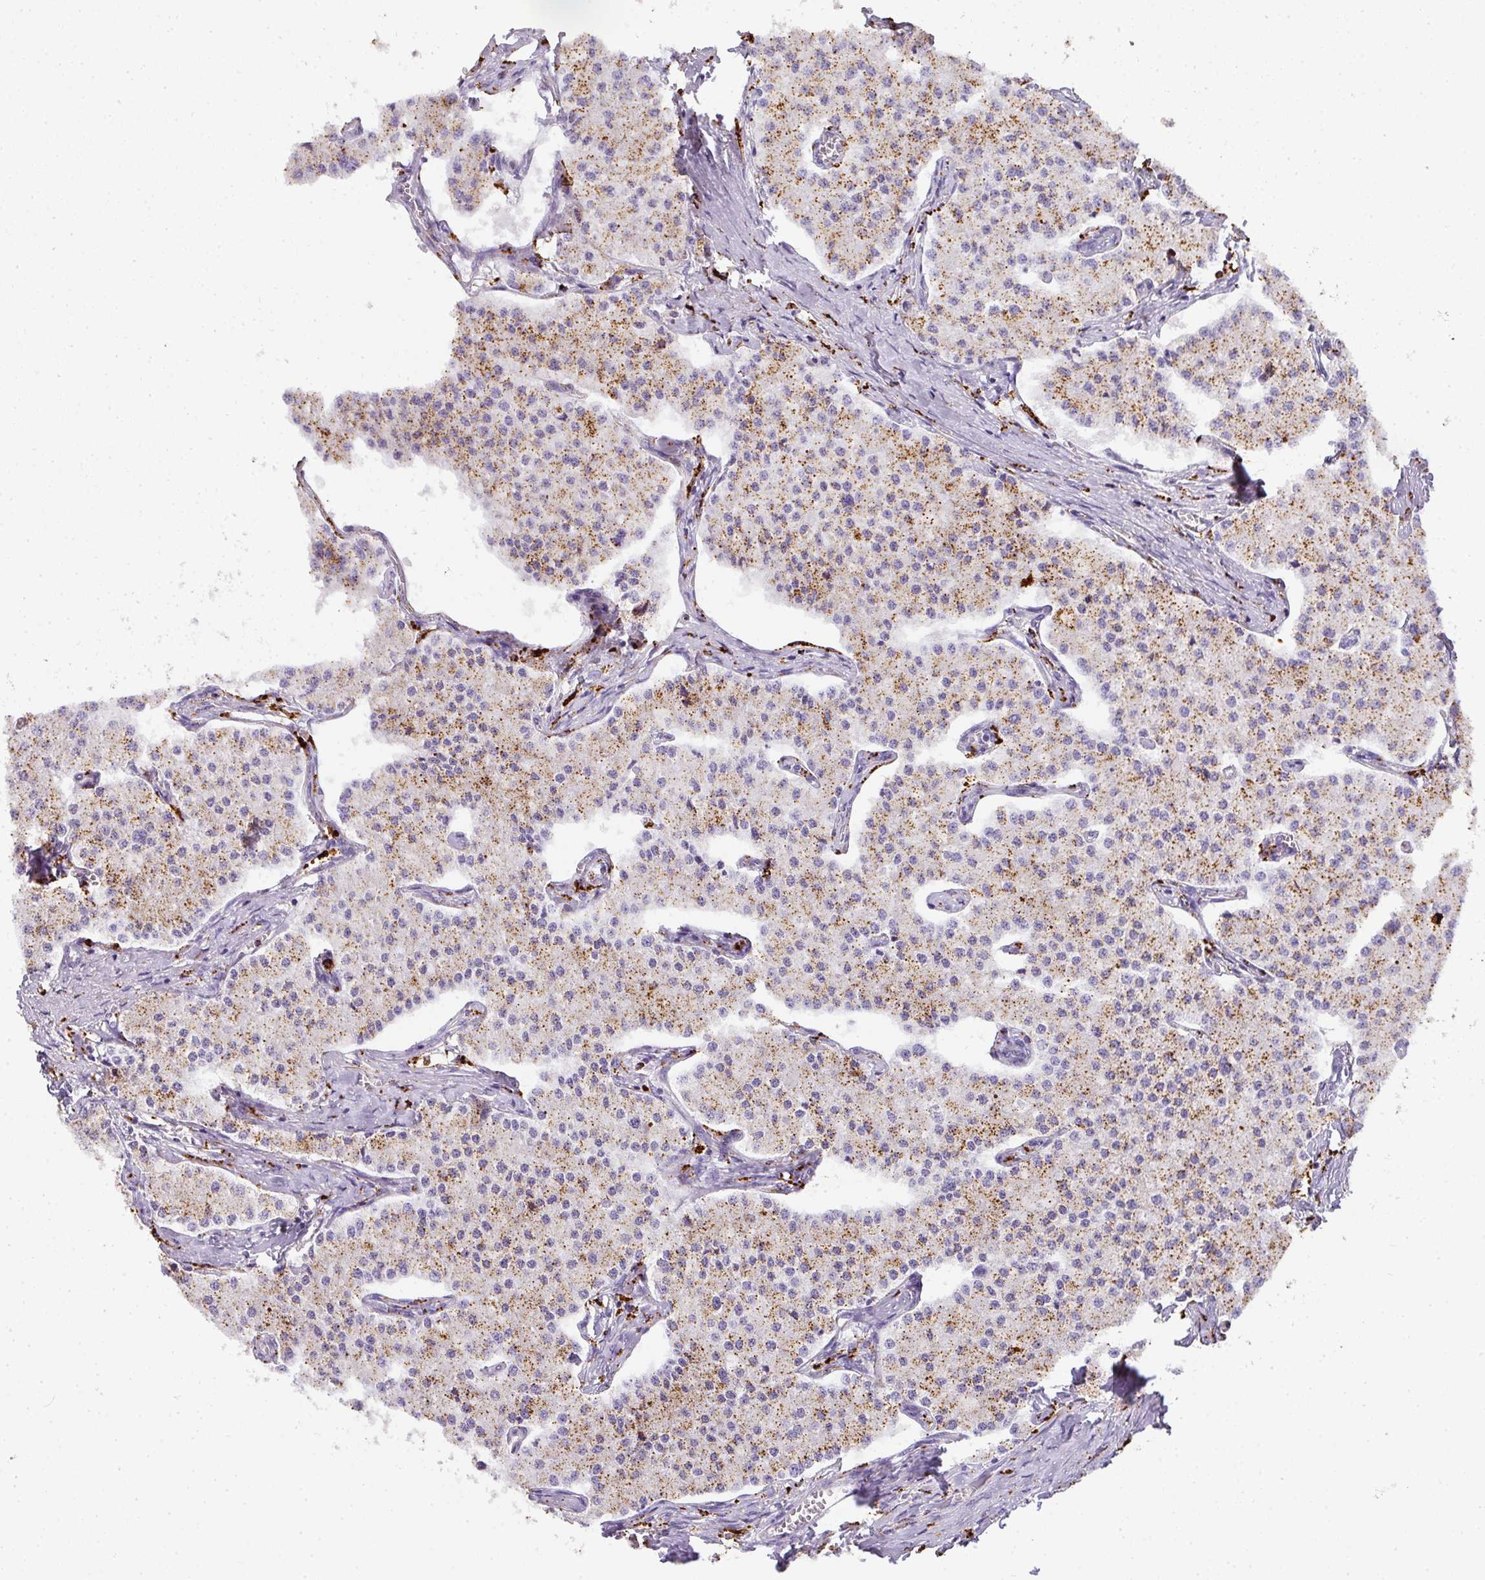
{"staining": {"intensity": "moderate", "quantity": ">75%", "location": "cytoplasmic/membranous"}, "tissue": "carcinoid", "cell_type": "Tumor cells", "image_type": "cancer", "snomed": [{"axis": "morphology", "description": "Carcinoid, malignant, NOS"}, {"axis": "topography", "description": "Colon"}], "caption": "Tumor cells exhibit medium levels of moderate cytoplasmic/membranous staining in about >75% of cells in human carcinoid. The protein of interest is stained brown, and the nuclei are stained in blue (DAB (3,3'-diaminobenzidine) IHC with brightfield microscopy, high magnification).", "gene": "MMACHC", "patient": {"sex": "female", "age": 52}}